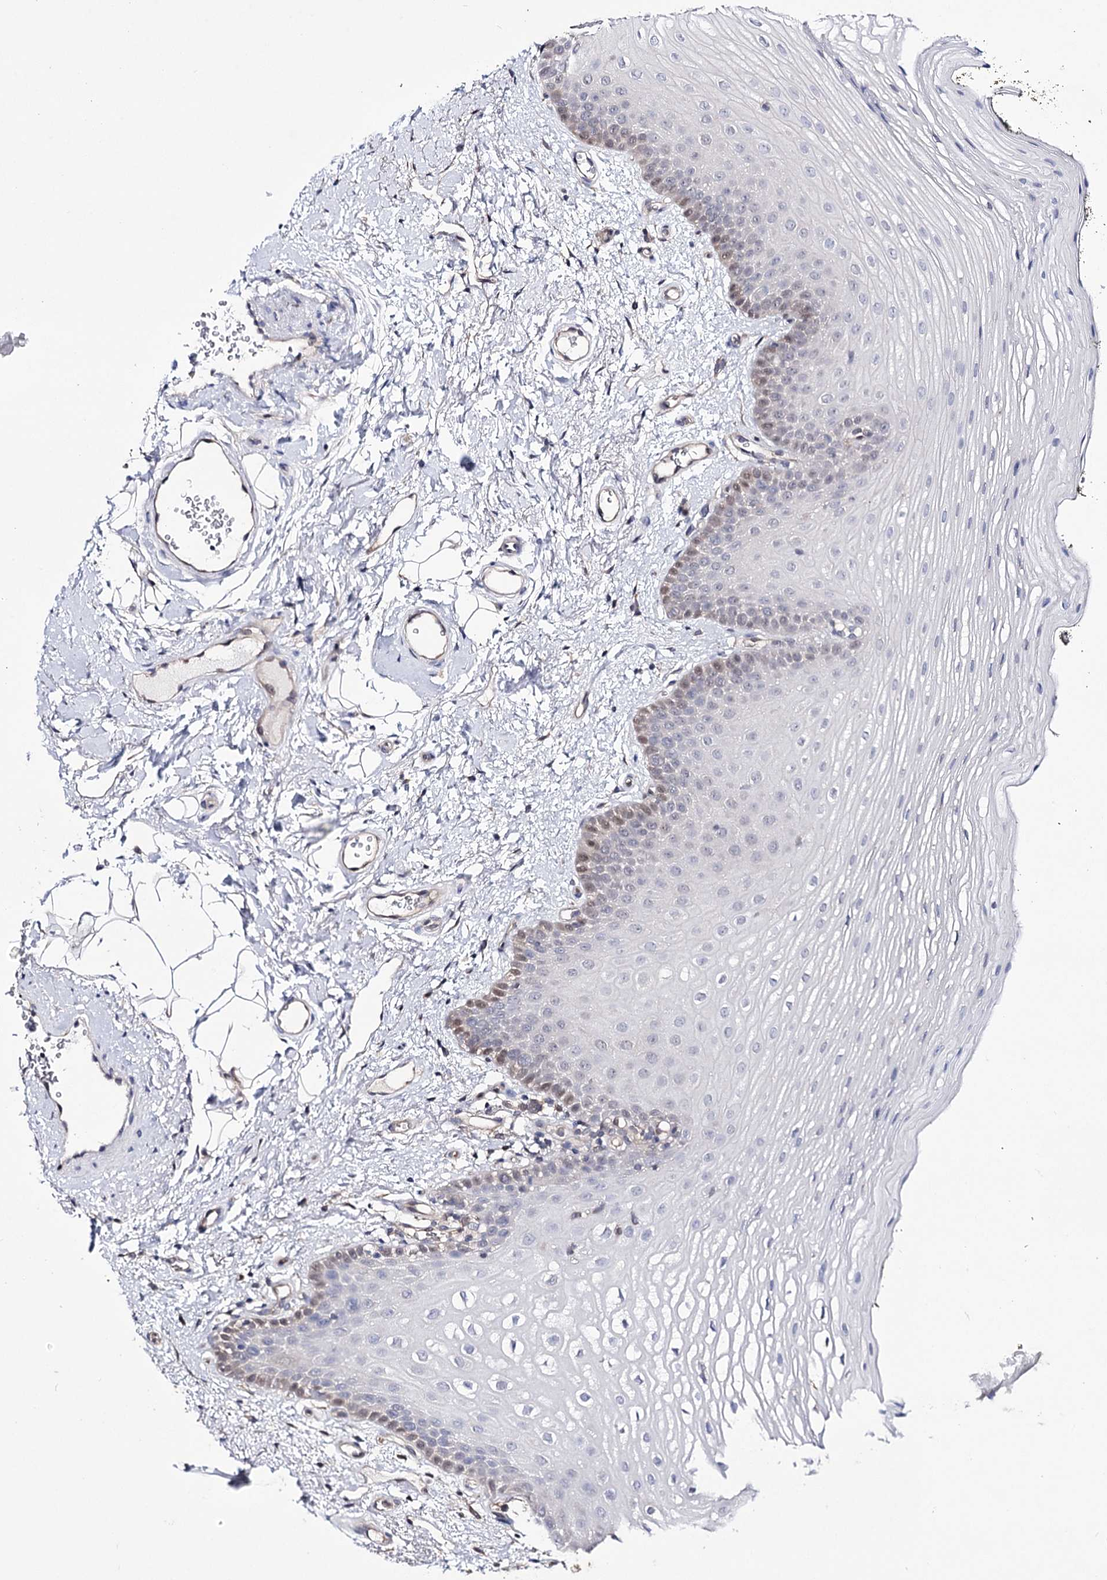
{"staining": {"intensity": "moderate", "quantity": "25%-75%", "location": "nuclear"}, "tissue": "oral mucosa", "cell_type": "Squamous epithelial cells", "image_type": "normal", "snomed": [{"axis": "morphology", "description": "No evidence of malignacy"}, {"axis": "topography", "description": "Oral tissue"}, {"axis": "topography", "description": "Head-Neck"}], "caption": "Oral mucosa stained with immunohistochemistry (IHC) shows moderate nuclear expression in about 25%-75% of squamous epithelial cells.", "gene": "PTER", "patient": {"sex": "male", "age": 68}}